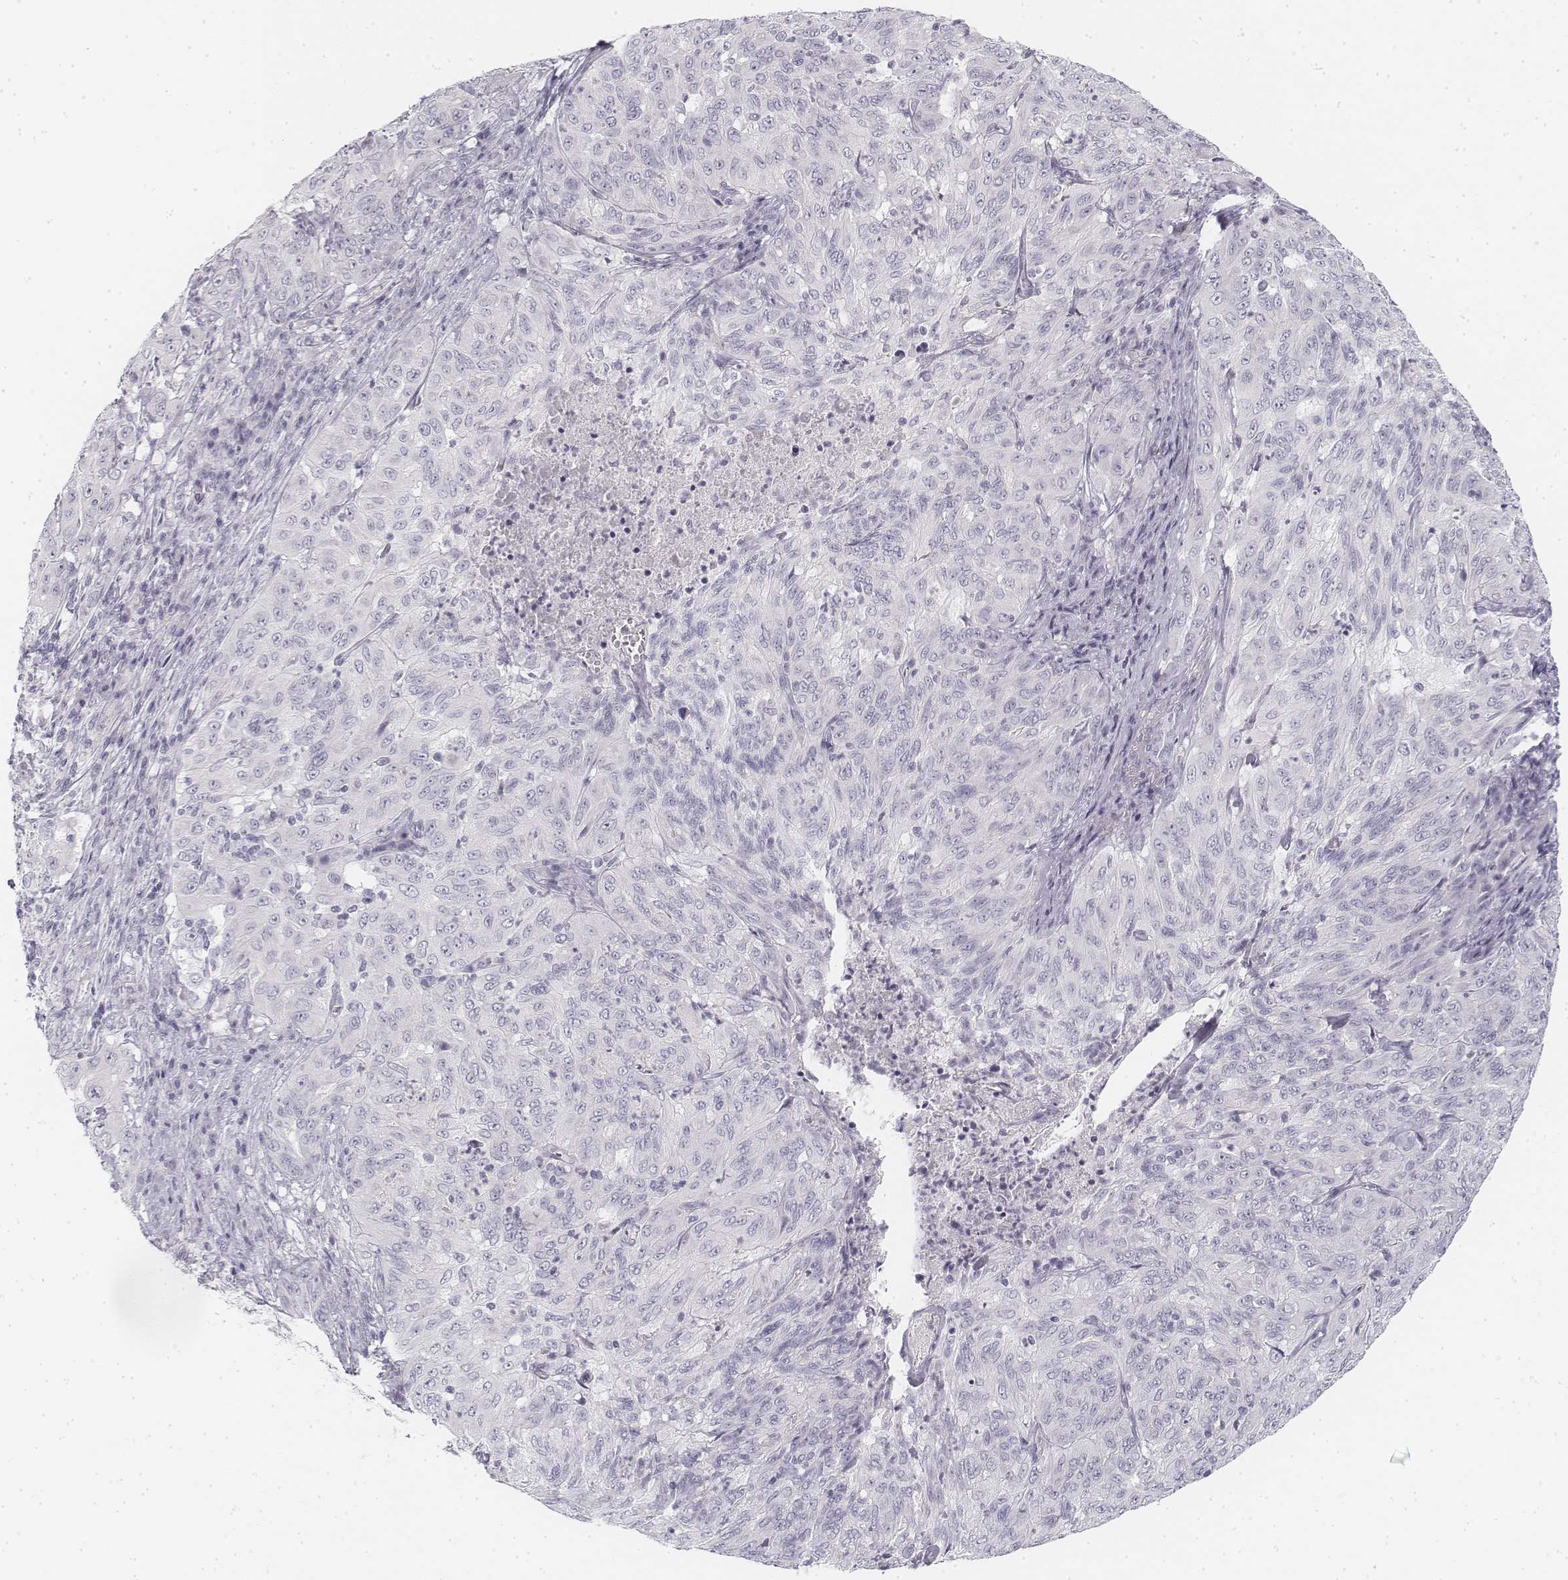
{"staining": {"intensity": "negative", "quantity": "none", "location": "none"}, "tissue": "pancreatic cancer", "cell_type": "Tumor cells", "image_type": "cancer", "snomed": [{"axis": "morphology", "description": "Adenocarcinoma, NOS"}, {"axis": "topography", "description": "Pancreas"}], "caption": "Tumor cells show no significant positivity in pancreatic cancer.", "gene": "KRT25", "patient": {"sex": "male", "age": 63}}